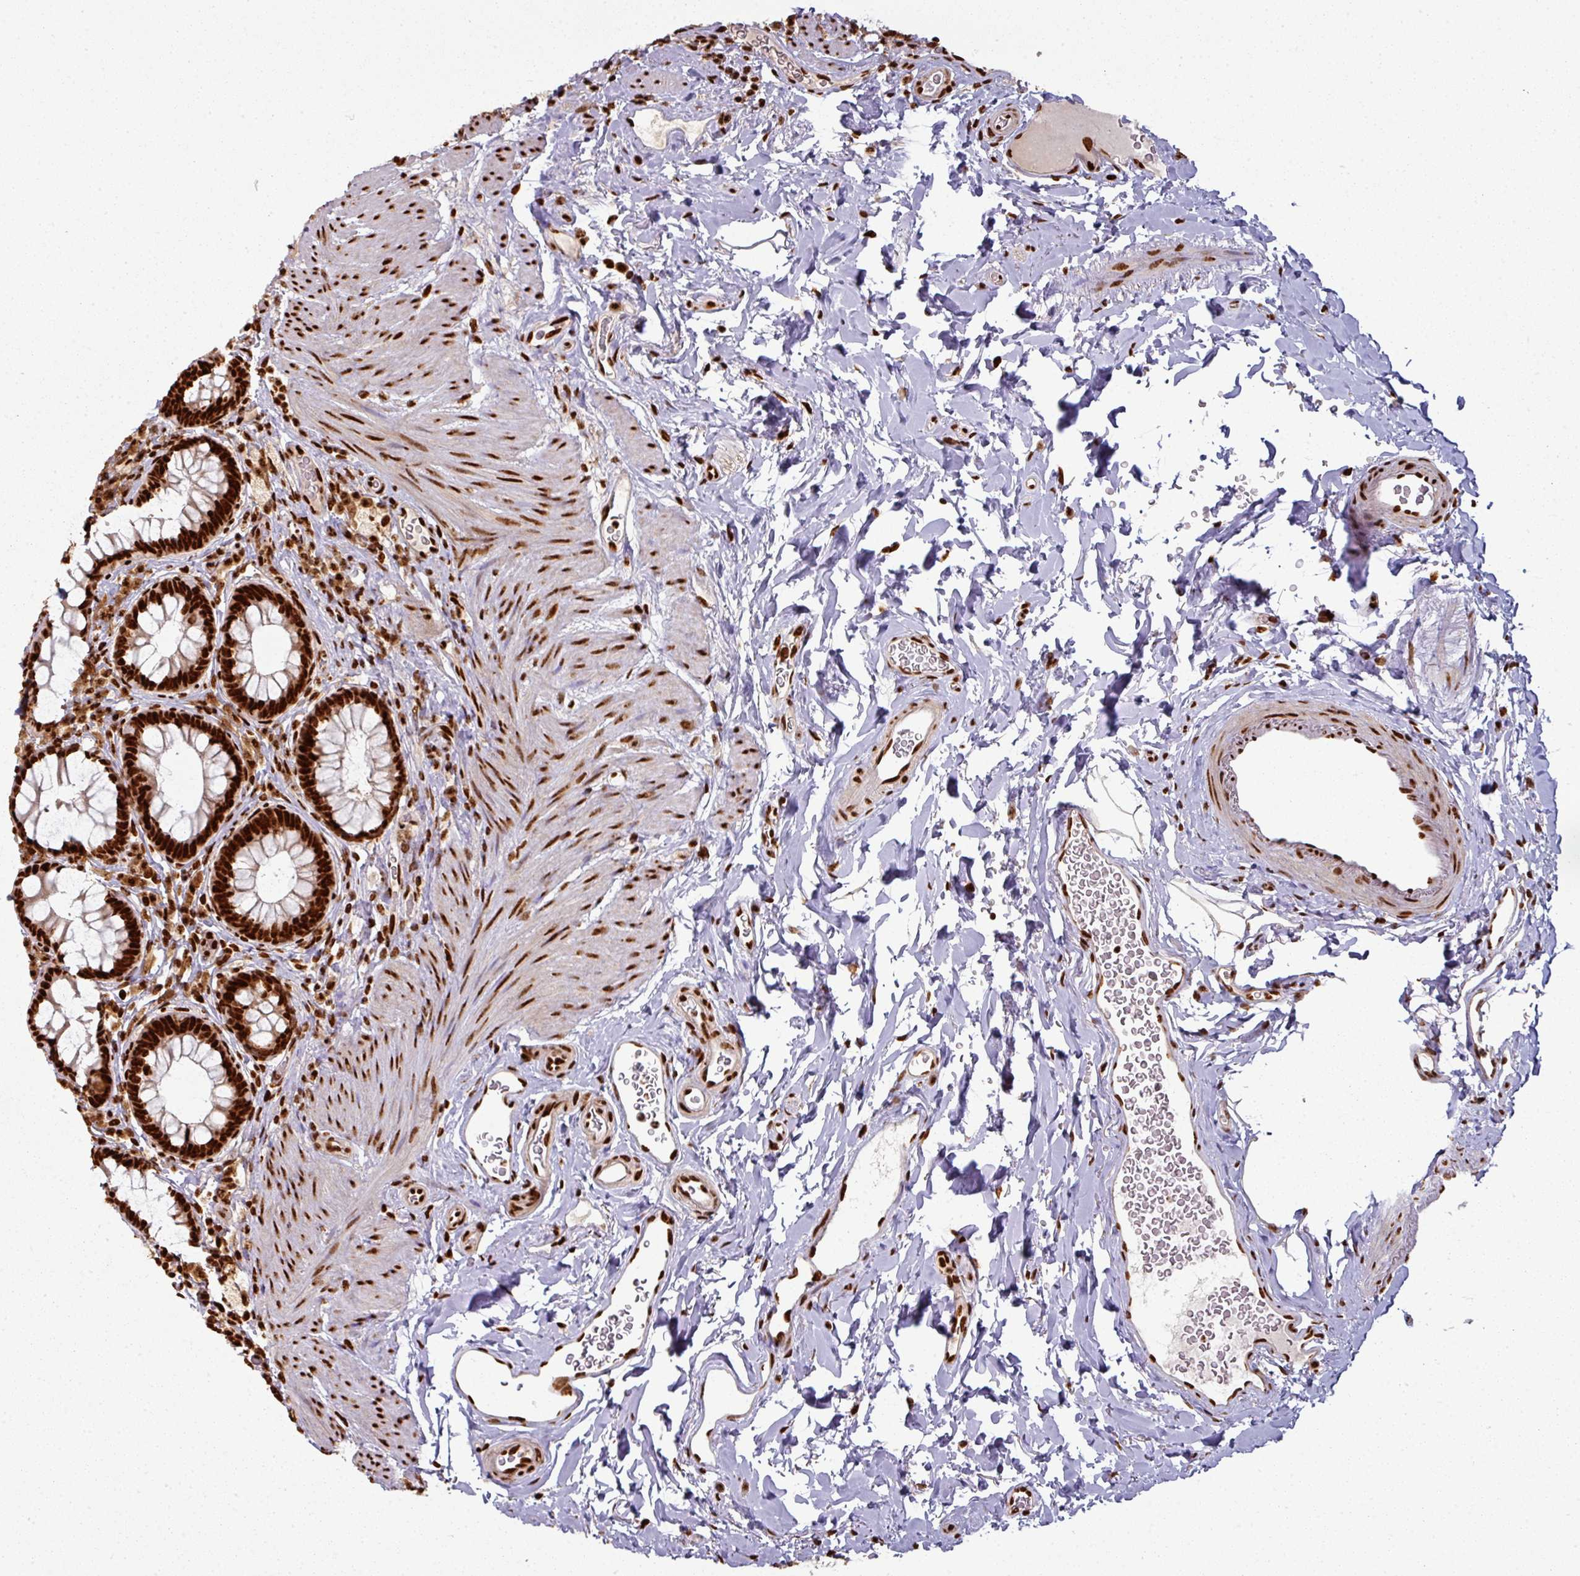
{"staining": {"intensity": "strong", "quantity": ">75%", "location": "nuclear"}, "tissue": "rectum", "cell_type": "Glandular cells", "image_type": "normal", "snomed": [{"axis": "morphology", "description": "Normal tissue, NOS"}, {"axis": "topography", "description": "Rectum"}, {"axis": "topography", "description": "Peripheral nerve tissue"}], "caption": "An image showing strong nuclear expression in approximately >75% of glandular cells in normal rectum, as visualized by brown immunohistochemical staining.", "gene": "SIK3", "patient": {"sex": "female", "age": 69}}